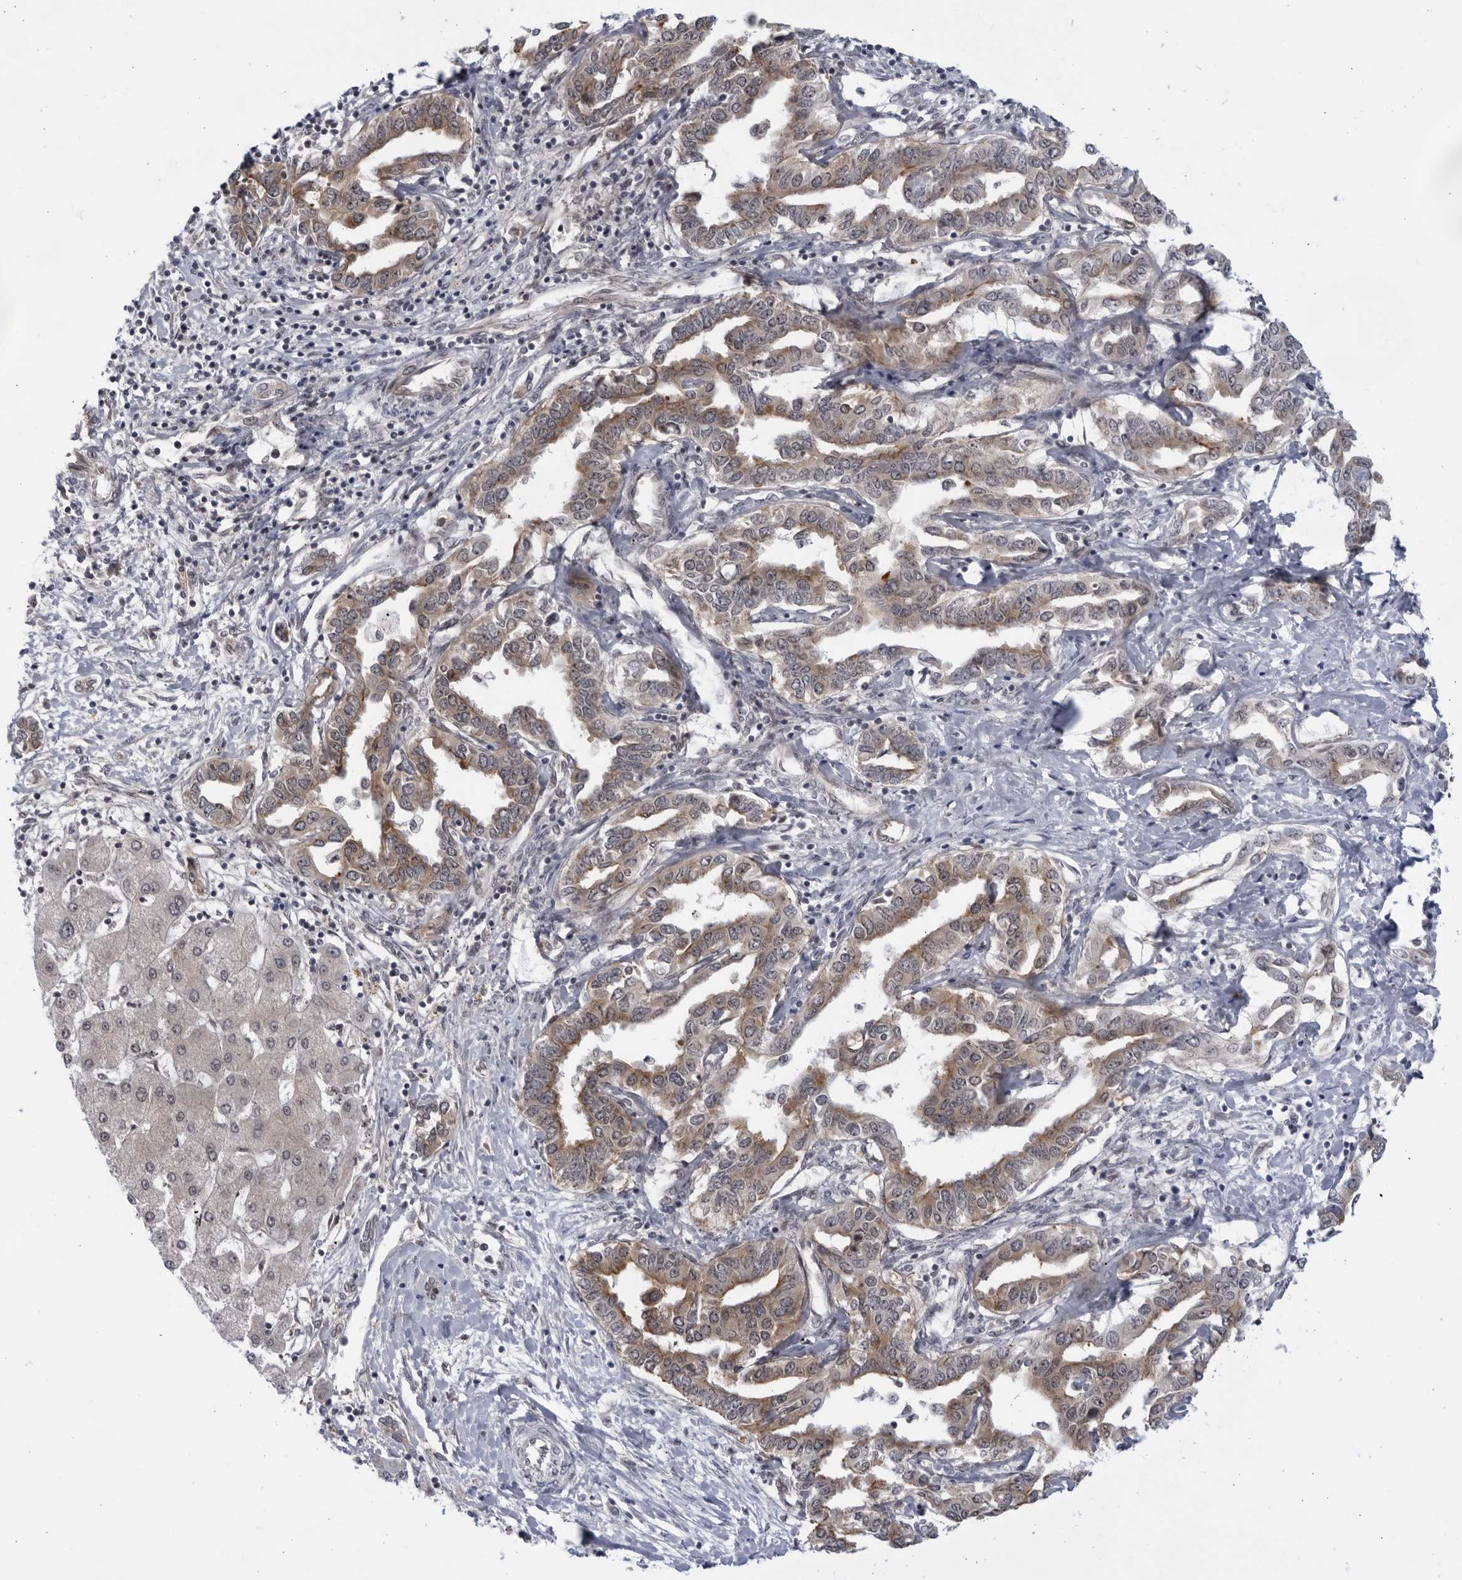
{"staining": {"intensity": "moderate", "quantity": ">75%", "location": "cytoplasmic/membranous"}, "tissue": "liver cancer", "cell_type": "Tumor cells", "image_type": "cancer", "snomed": [{"axis": "morphology", "description": "Cholangiocarcinoma"}, {"axis": "topography", "description": "Liver"}], "caption": "There is medium levels of moderate cytoplasmic/membranous staining in tumor cells of liver cancer, as demonstrated by immunohistochemical staining (brown color).", "gene": "ITGB3BP", "patient": {"sex": "male", "age": 59}}